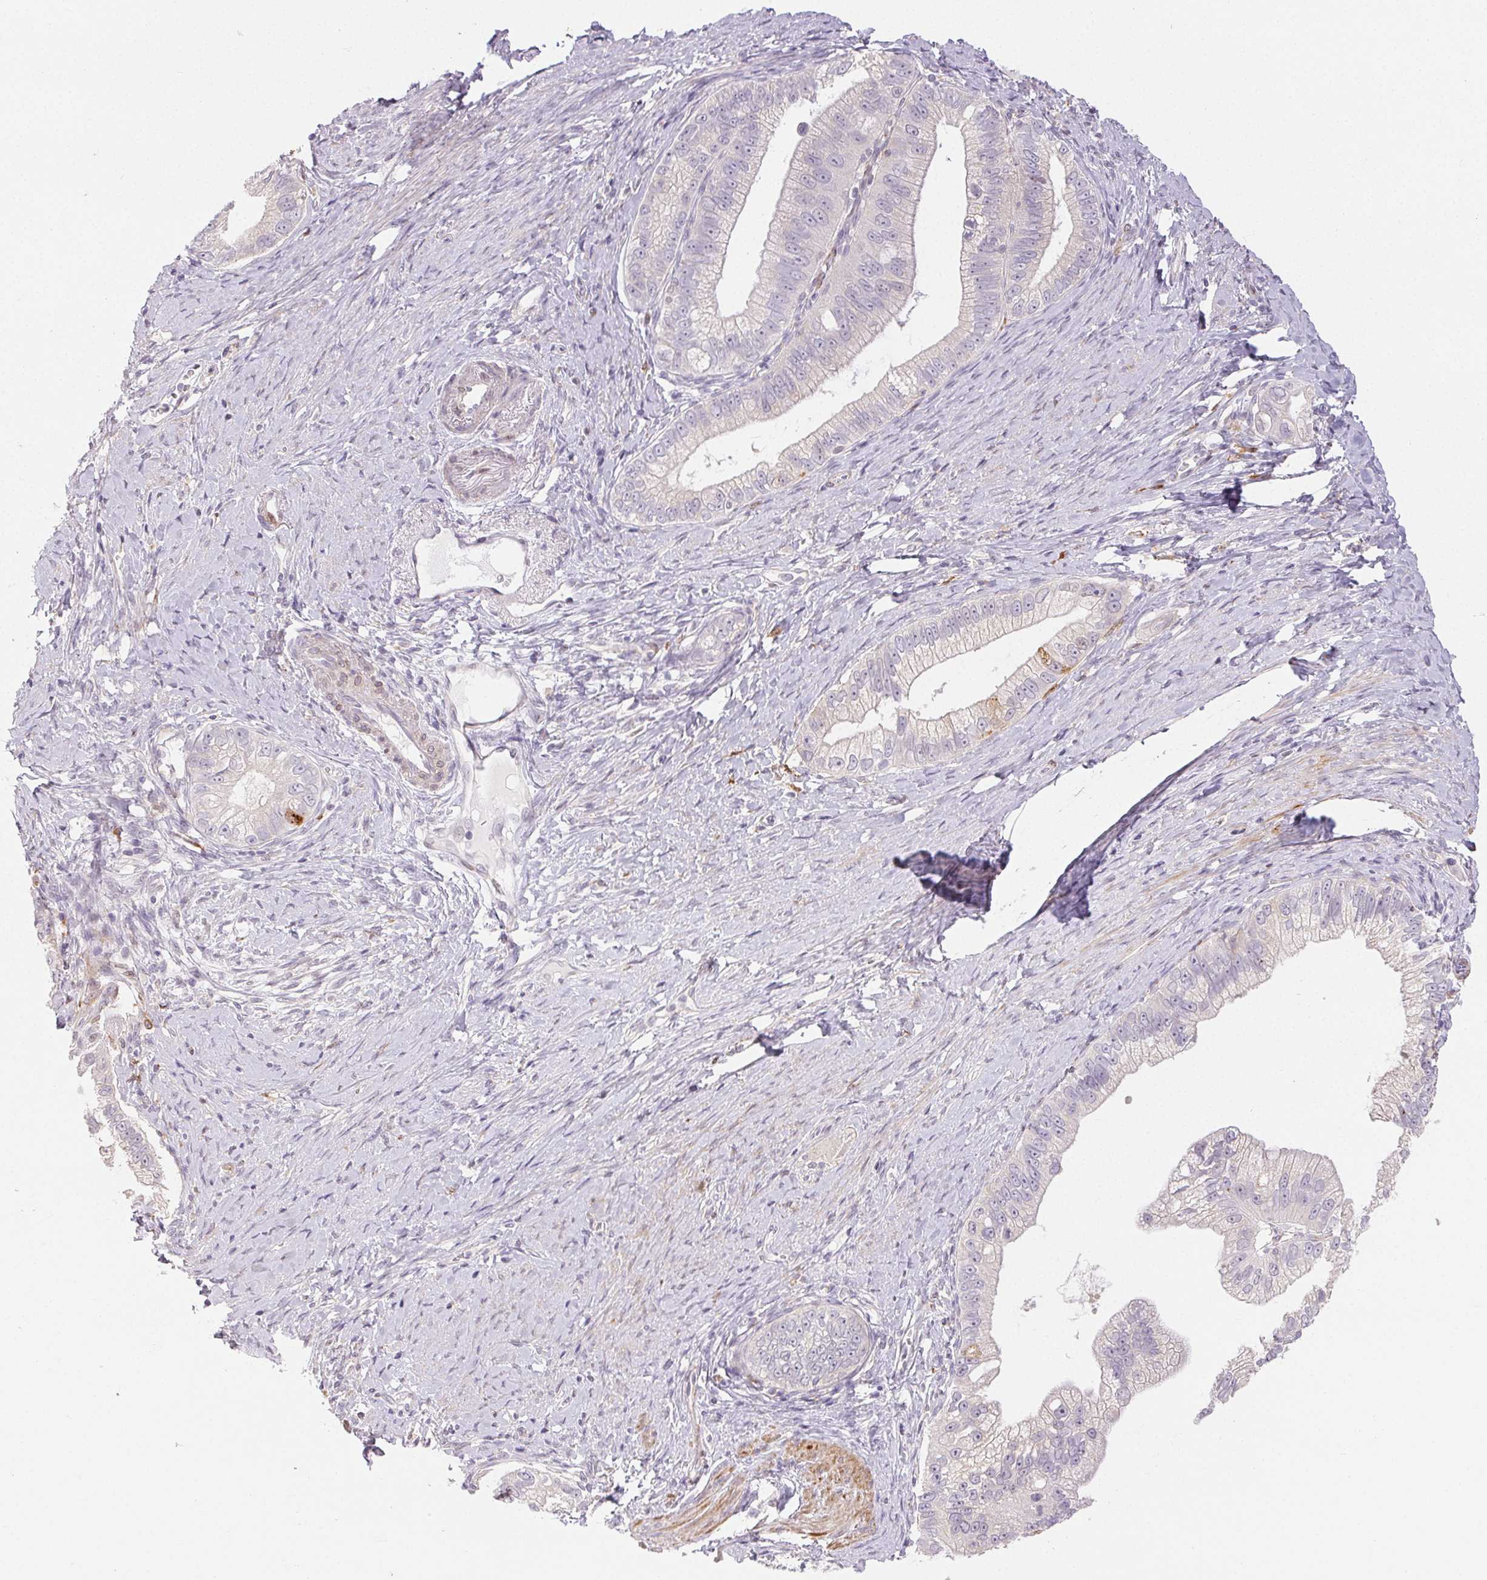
{"staining": {"intensity": "negative", "quantity": "none", "location": "none"}, "tissue": "pancreatic cancer", "cell_type": "Tumor cells", "image_type": "cancer", "snomed": [{"axis": "morphology", "description": "Adenocarcinoma, NOS"}, {"axis": "topography", "description": "Pancreas"}], "caption": "Adenocarcinoma (pancreatic) stained for a protein using immunohistochemistry (IHC) demonstrates no staining tumor cells.", "gene": "RPGRIP1", "patient": {"sex": "male", "age": 70}}